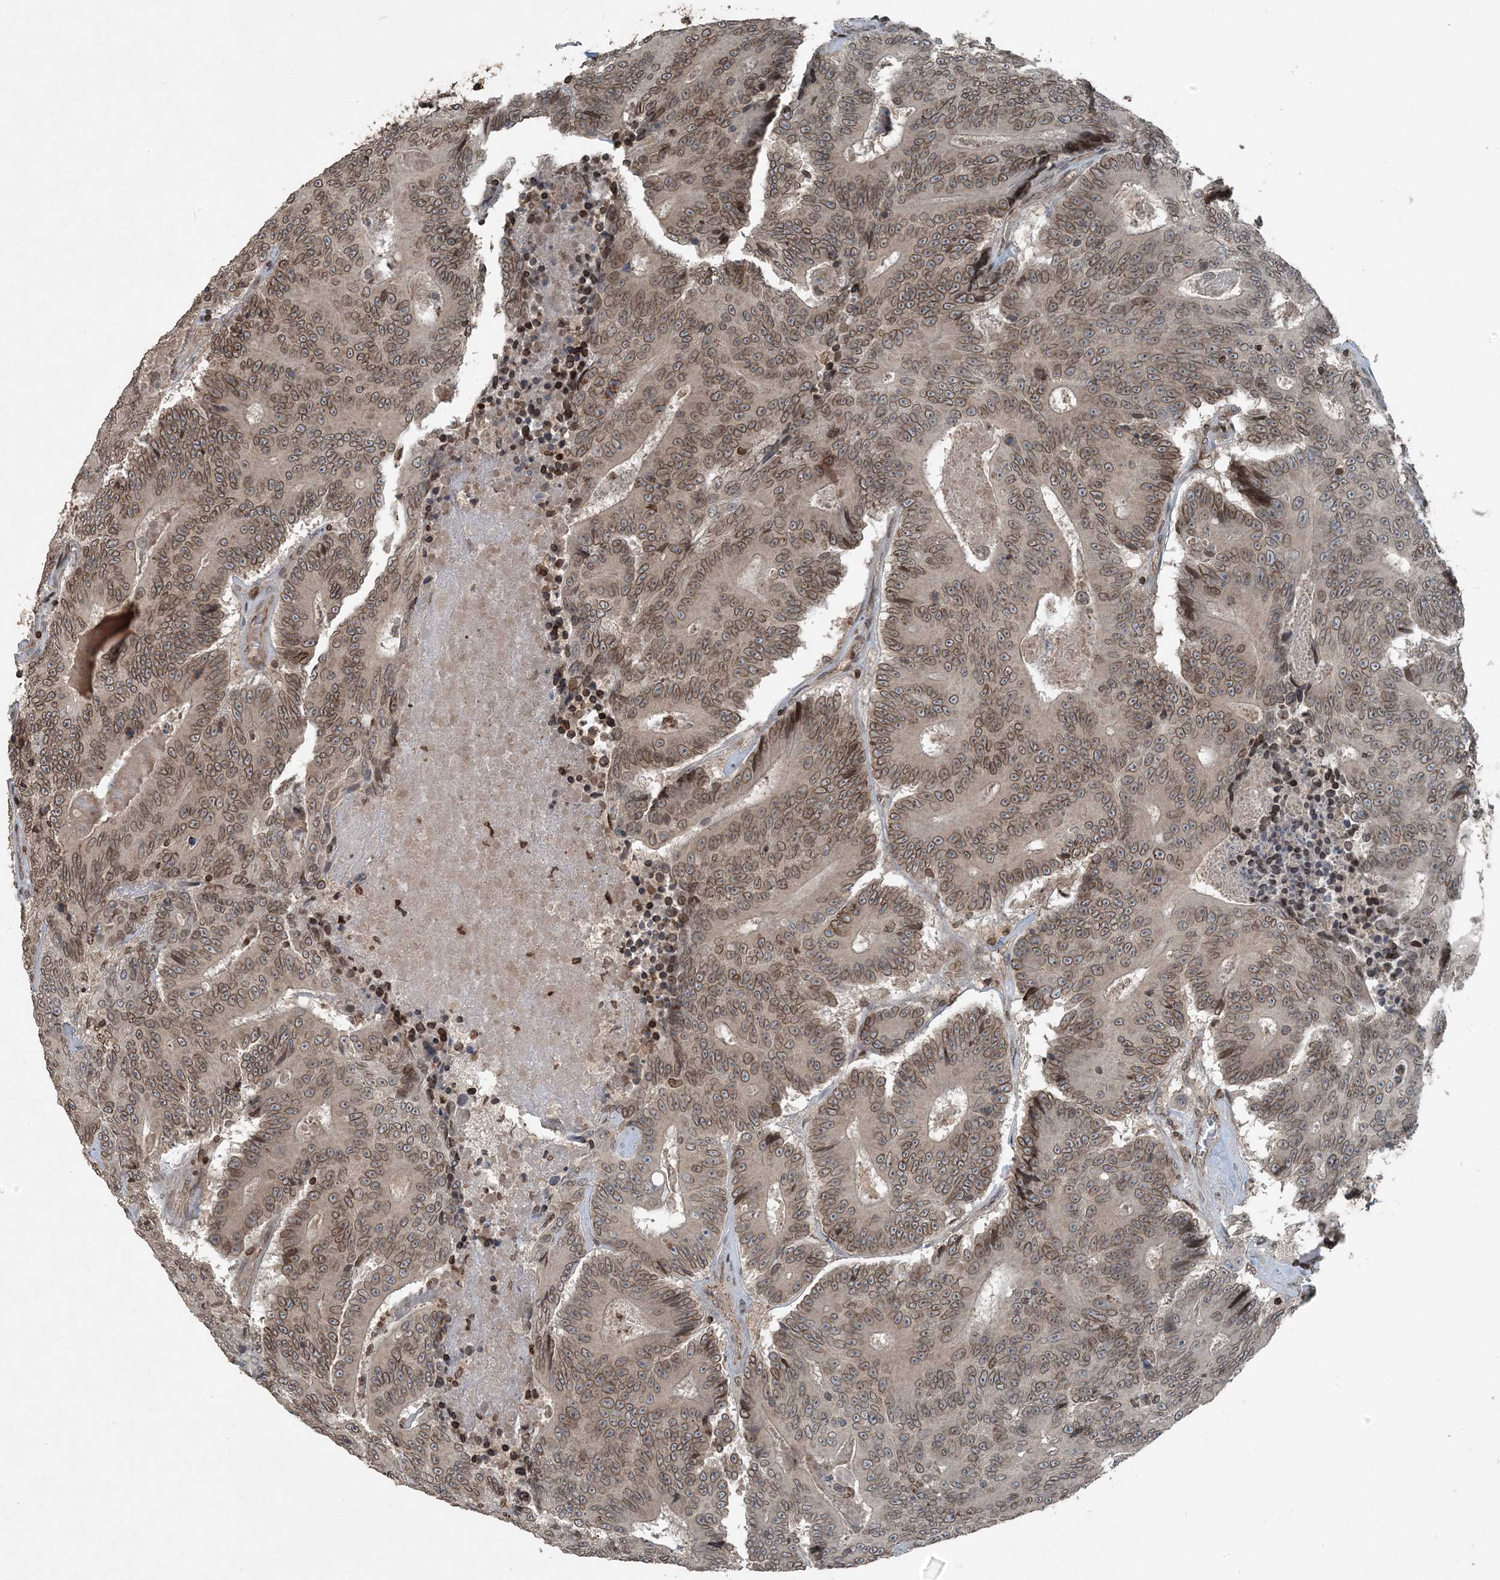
{"staining": {"intensity": "moderate", "quantity": ">75%", "location": "cytoplasmic/membranous,nuclear"}, "tissue": "colorectal cancer", "cell_type": "Tumor cells", "image_type": "cancer", "snomed": [{"axis": "morphology", "description": "Adenocarcinoma, NOS"}, {"axis": "topography", "description": "Colon"}], "caption": "Human colorectal cancer stained with a protein marker exhibits moderate staining in tumor cells.", "gene": "ZFAND2B", "patient": {"sex": "male", "age": 83}}